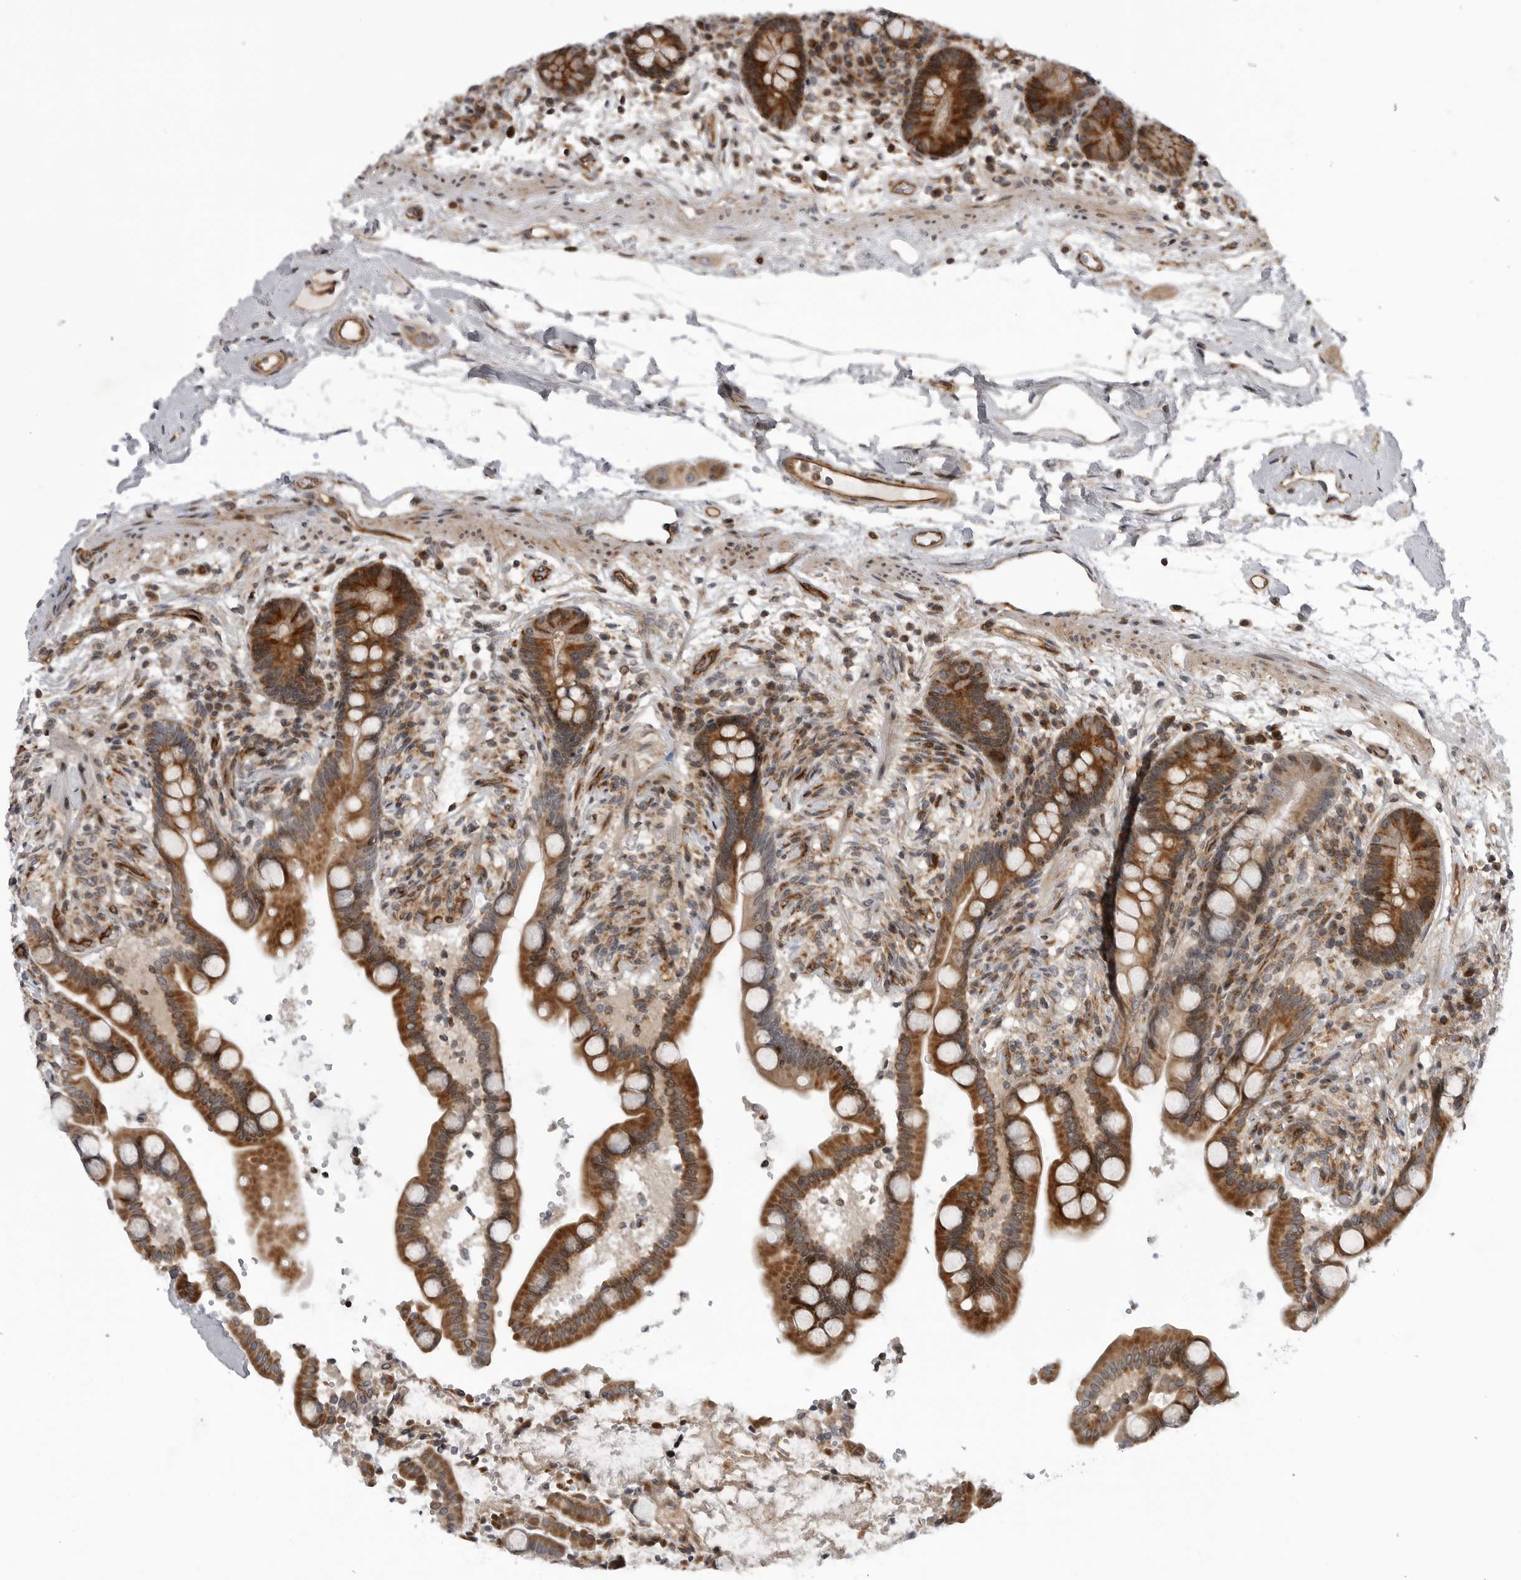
{"staining": {"intensity": "moderate", "quantity": ">75%", "location": "cytoplasmic/membranous,nuclear"}, "tissue": "colon", "cell_type": "Endothelial cells", "image_type": "normal", "snomed": [{"axis": "morphology", "description": "Normal tissue, NOS"}, {"axis": "topography", "description": "Colon"}], "caption": "The micrograph reveals immunohistochemical staining of normal colon. There is moderate cytoplasmic/membranous,nuclear positivity is appreciated in approximately >75% of endothelial cells.", "gene": "ABL1", "patient": {"sex": "male", "age": 73}}